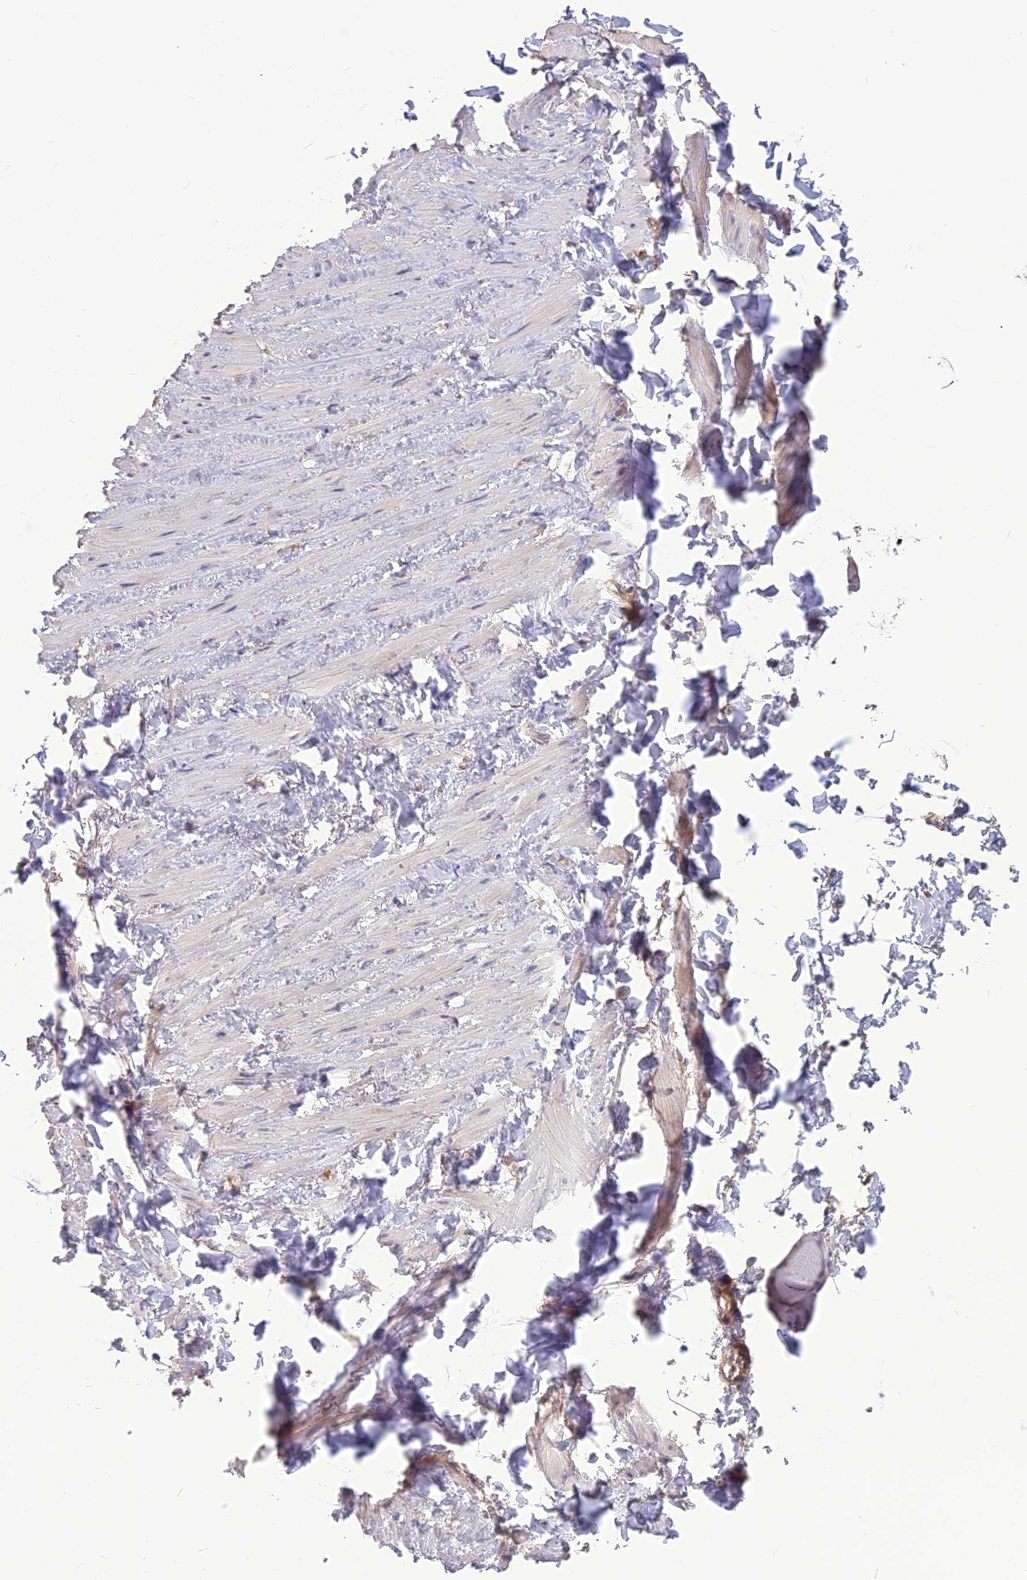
{"staining": {"intensity": "negative", "quantity": "none", "location": "none"}, "tissue": "adipose tissue", "cell_type": "Adipocytes", "image_type": "normal", "snomed": [{"axis": "morphology", "description": "Normal tissue, NOS"}, {"axis": "topography", "description": "Adipose tissue"}, {"axis": "topography", "description": "Vascular tissue"}, {"axis": "topography", "description": "Peripheral nerve tissue"}], "caption": "Human adipose tissue stained for a protein using IHC demonstrates no positivity in adipocytes.", "gene": "PSMF1", "patient": {"sex": "male", "age": 25}}